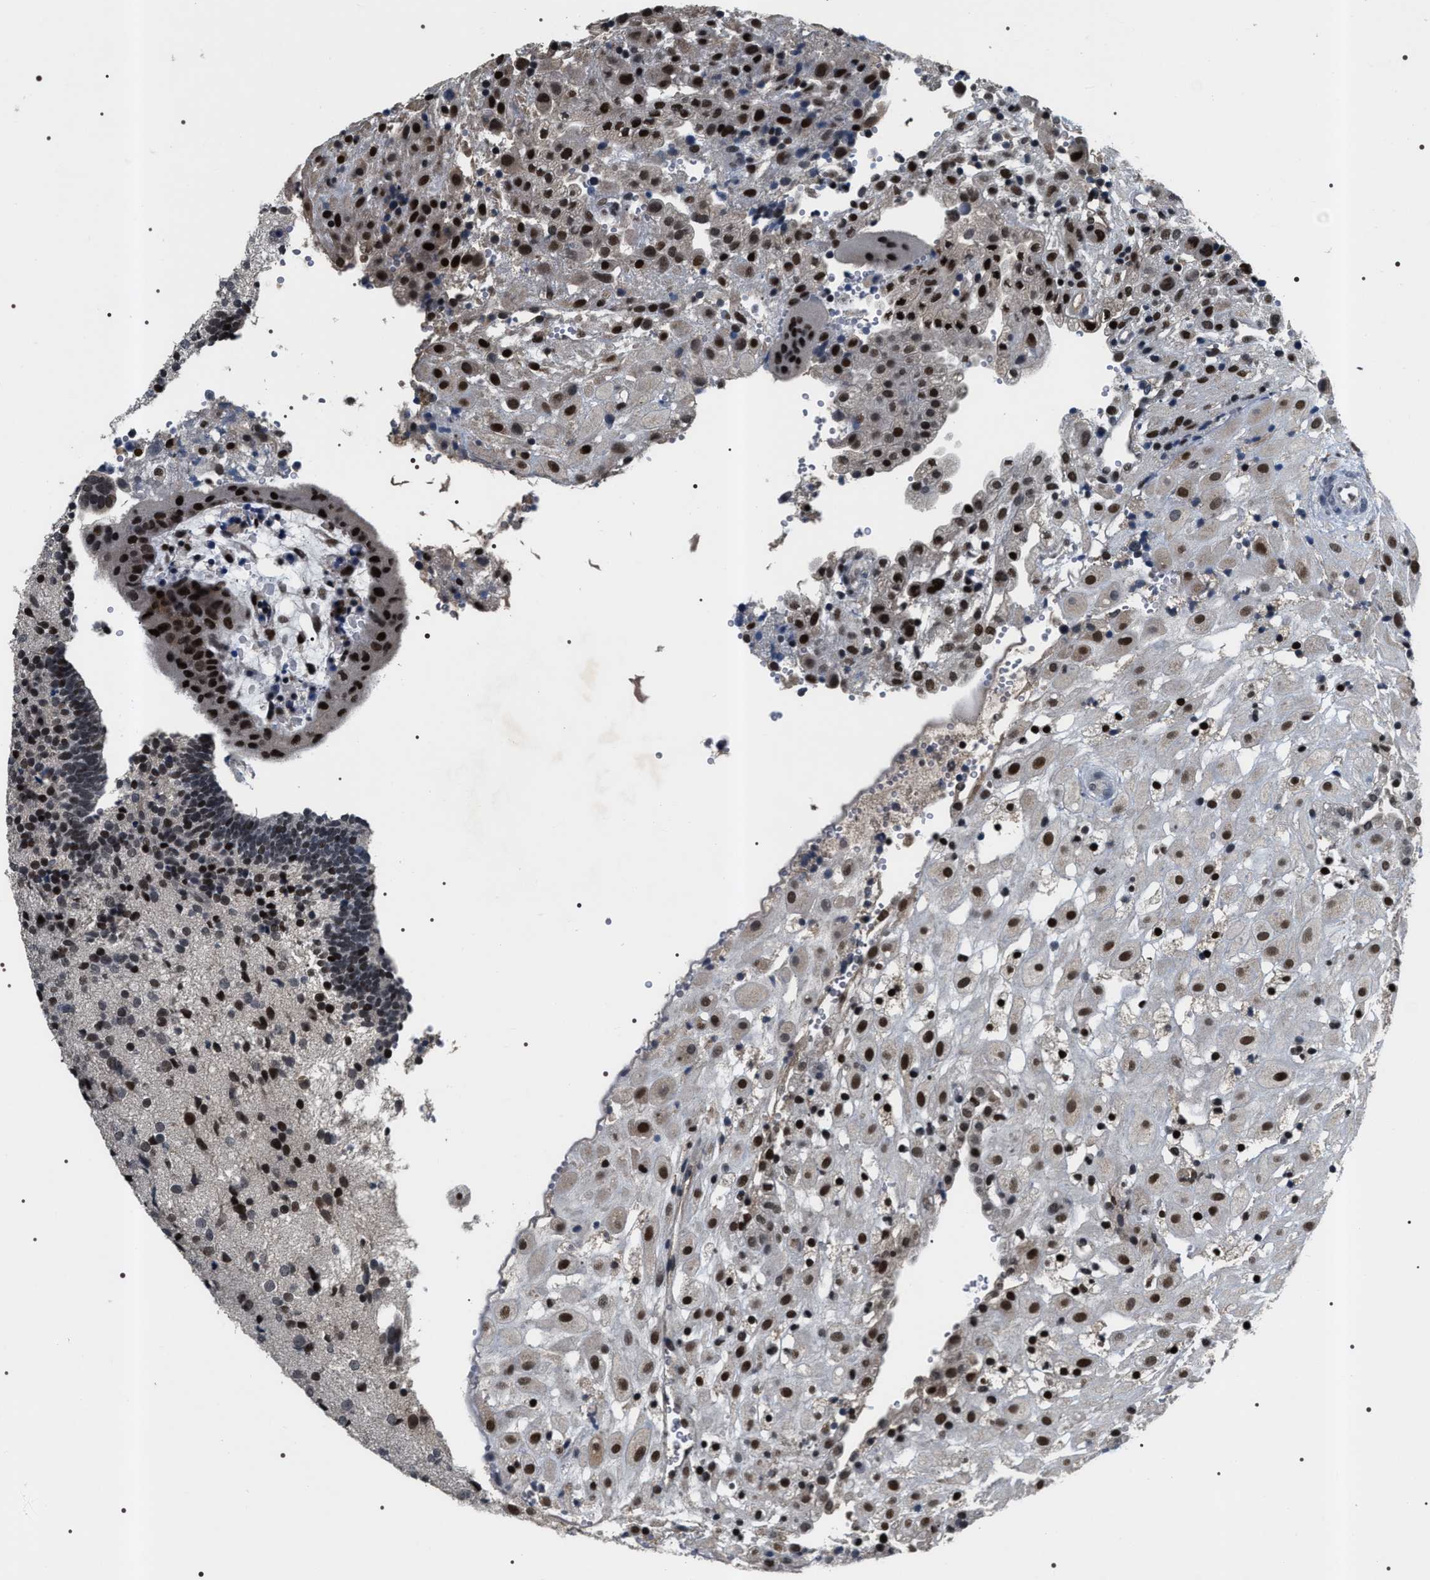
{"staining": {"intensity": "strong", "quantity": ">75%", "location": "nuclear"}, "tissue": "placenta", "cell_type": "Decidual cells", "image_type": "normal", "snomed": [{"axis": "morphology", "description": "Normal tissue, NOS"}, {"axis": "topography", "description": "Placenta"}], "caption": "Immunohistochemistry micrograph of unremarkable human placenta stained for a protein (brown), which reveals high levels of strong nuclear expression in approximately >75% of decidual cells.", "gene": "C7orf25", "patient": {"sex": "female", "age": 18}}